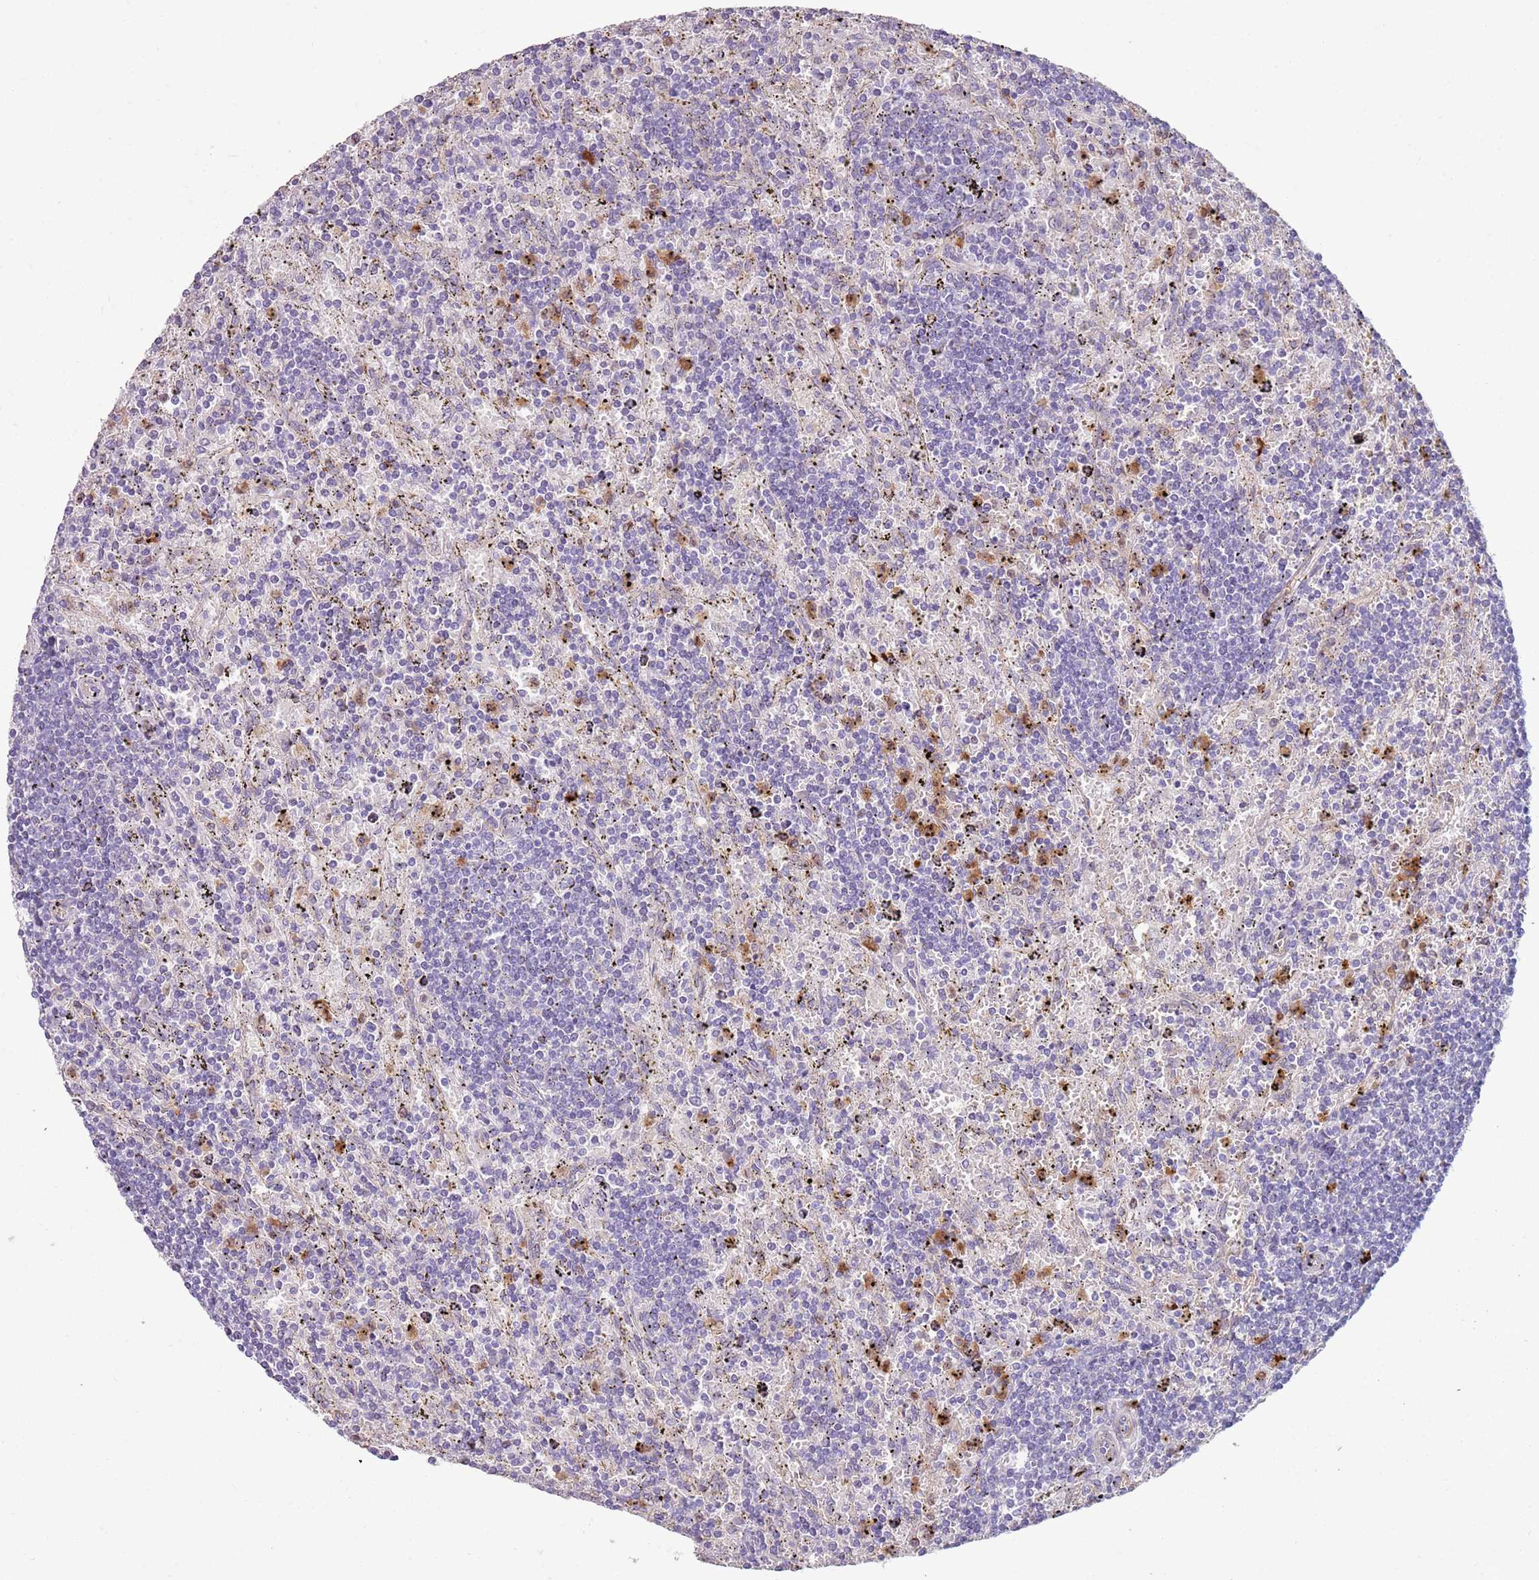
{"staining": {"intensity": "negative", "quantity": "none", "location": "none"}, "tissue": "lymphoma", "cell_type": "Tumor cells", "image_type": "cancer", "snomed": [{"axis": "morphology", "description": "Malignant lymphoma, non-Hodgkin's type, Low grade"}, {"axis": "topography", "description": "Spleen"}], "caption": "Lymphoma stained for a protein using IHC demonstrates no staining tumor cells.", "gene": "PHLPP2", "patient": {"sex": "male", "age": 76}}